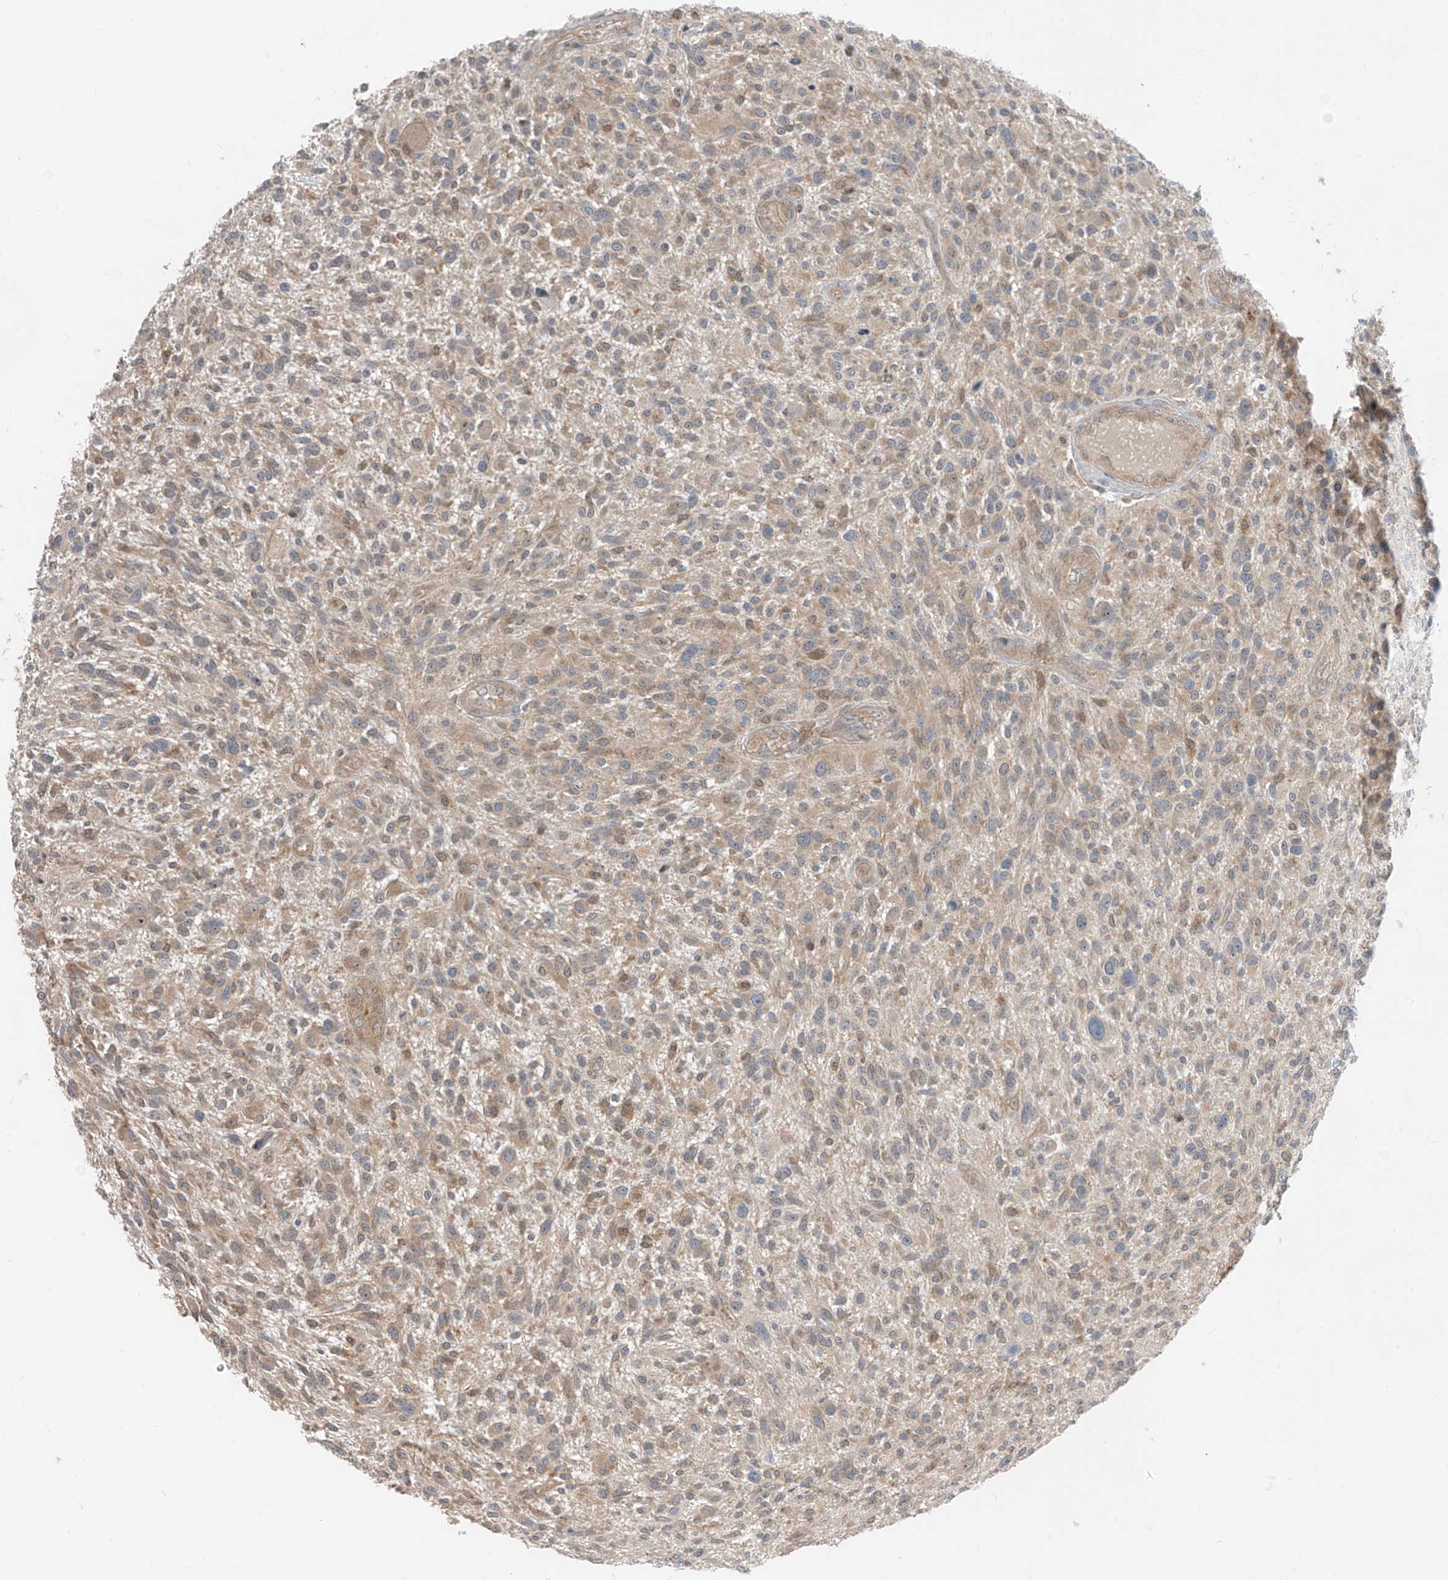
{"staining": {"intensity": "weak", "quantity": "25%-75%", "location": "cytoplasmic/membranous"}, "tissue": "glioma", "cell_type": "Tumor cells", "image_type": "cancer", "snomed": [{"axis": "morphology", "description": "Glioma, malignant, High grade"}, {"axis": "topography", "description": "Brain"}], "caption": "An image of malignant high-grade glioma stained for a protein displays weak cytoplasmic/membranous brown staining in tumor cells. The protein is stained brown, and the nuclei are stained in blue (DAB IHC with brightfield microscopy, high magnification).", "gene": "TTC38", "patient": {"sex": "male", "age": 47}}